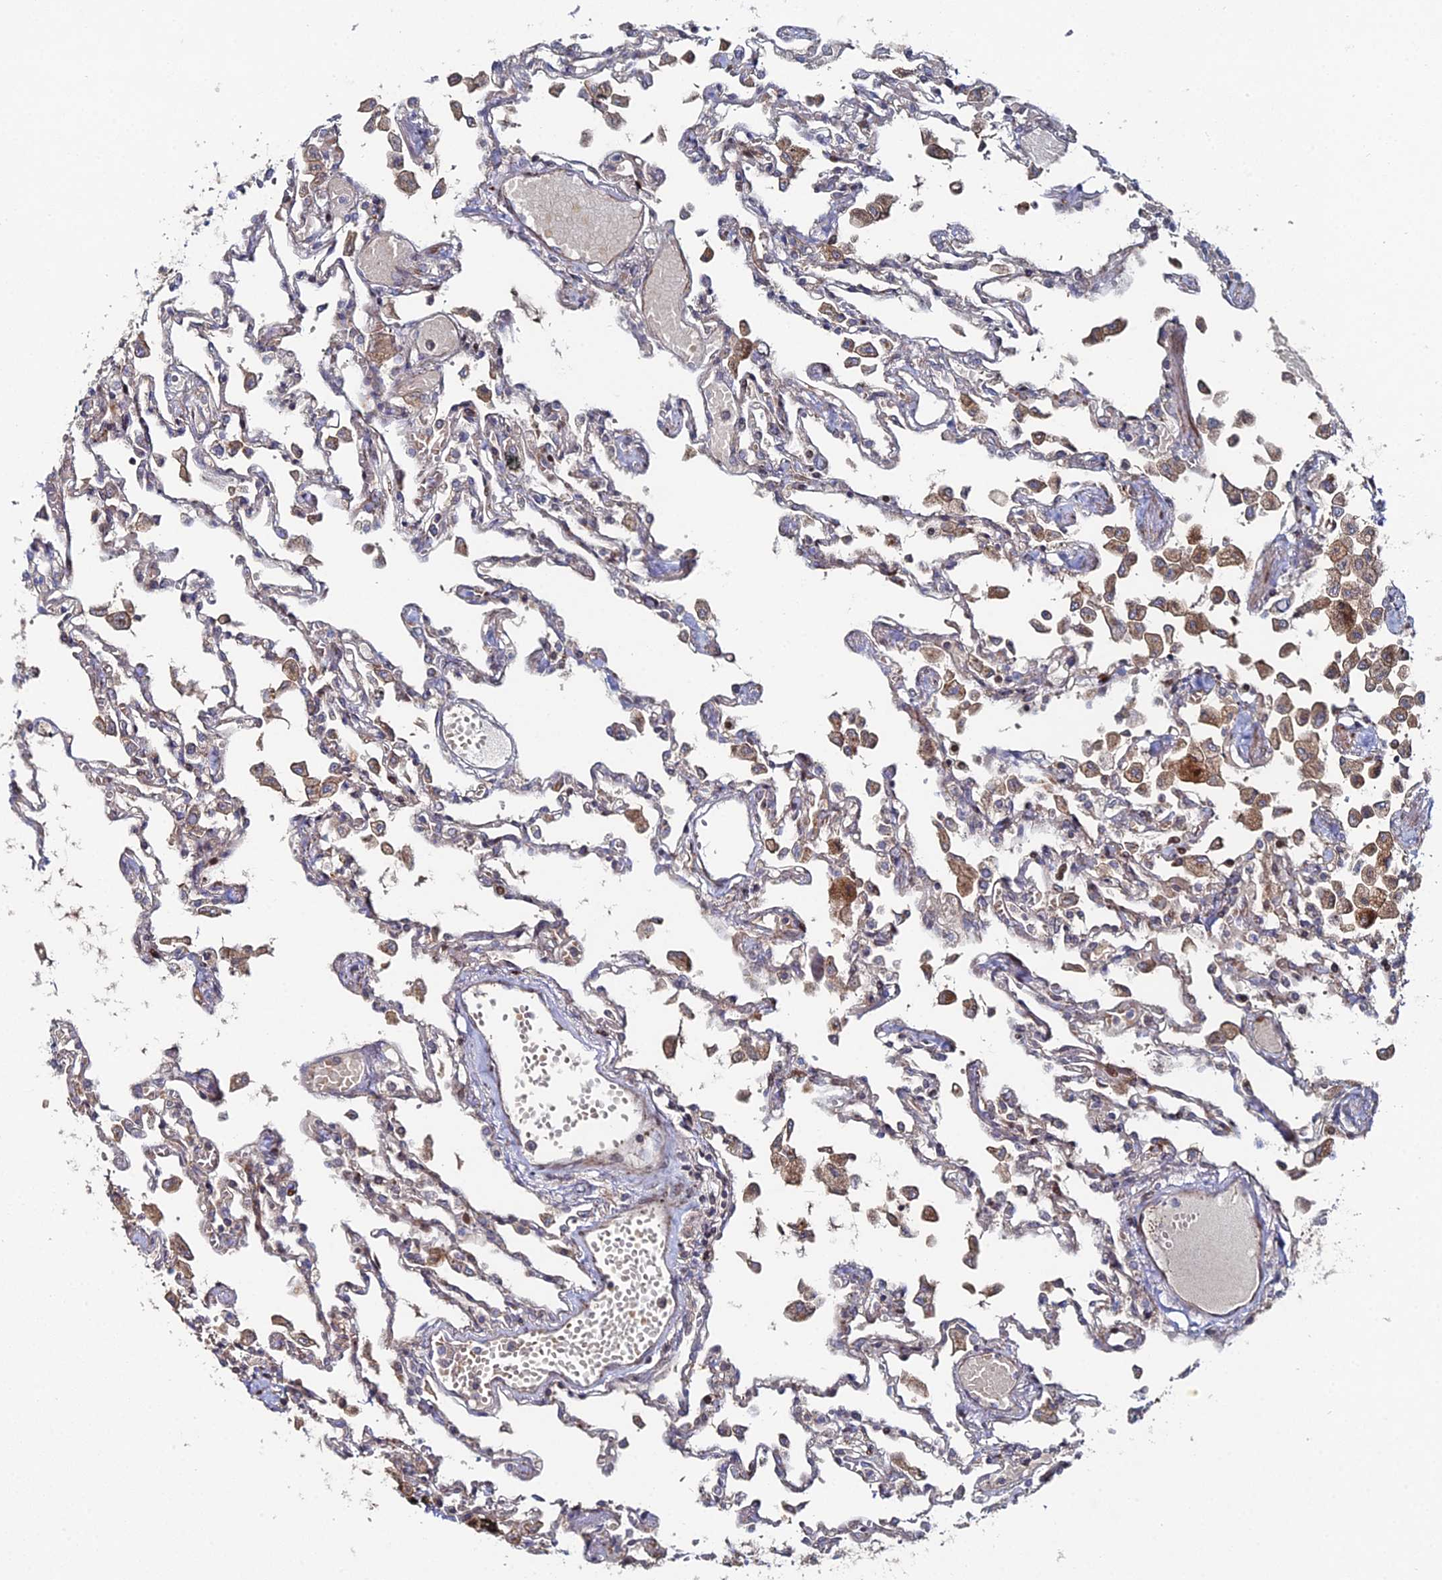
{"staining": {"intensity": "negative", "quantity": "none", "location": "none"}, "tissue": "lung", "cell_type": "Alveolar cells", "image_type": "normal", "snomed": [{"axis": "morphology", "description": "Normal tissue, NOS"}, {"axis": "topography", "description": "Bronchus"}, {"axis": "topography", "description": "Lung"}], "caption": "High magnification brightfield microscopy of unremarkable lung stained with DAB (brown) and counterstained with hematoxylin (blue): alveolar cells show no significant positivity.", "gene": "SGMS1", "patient": {"sex": "female", "age": 49}}